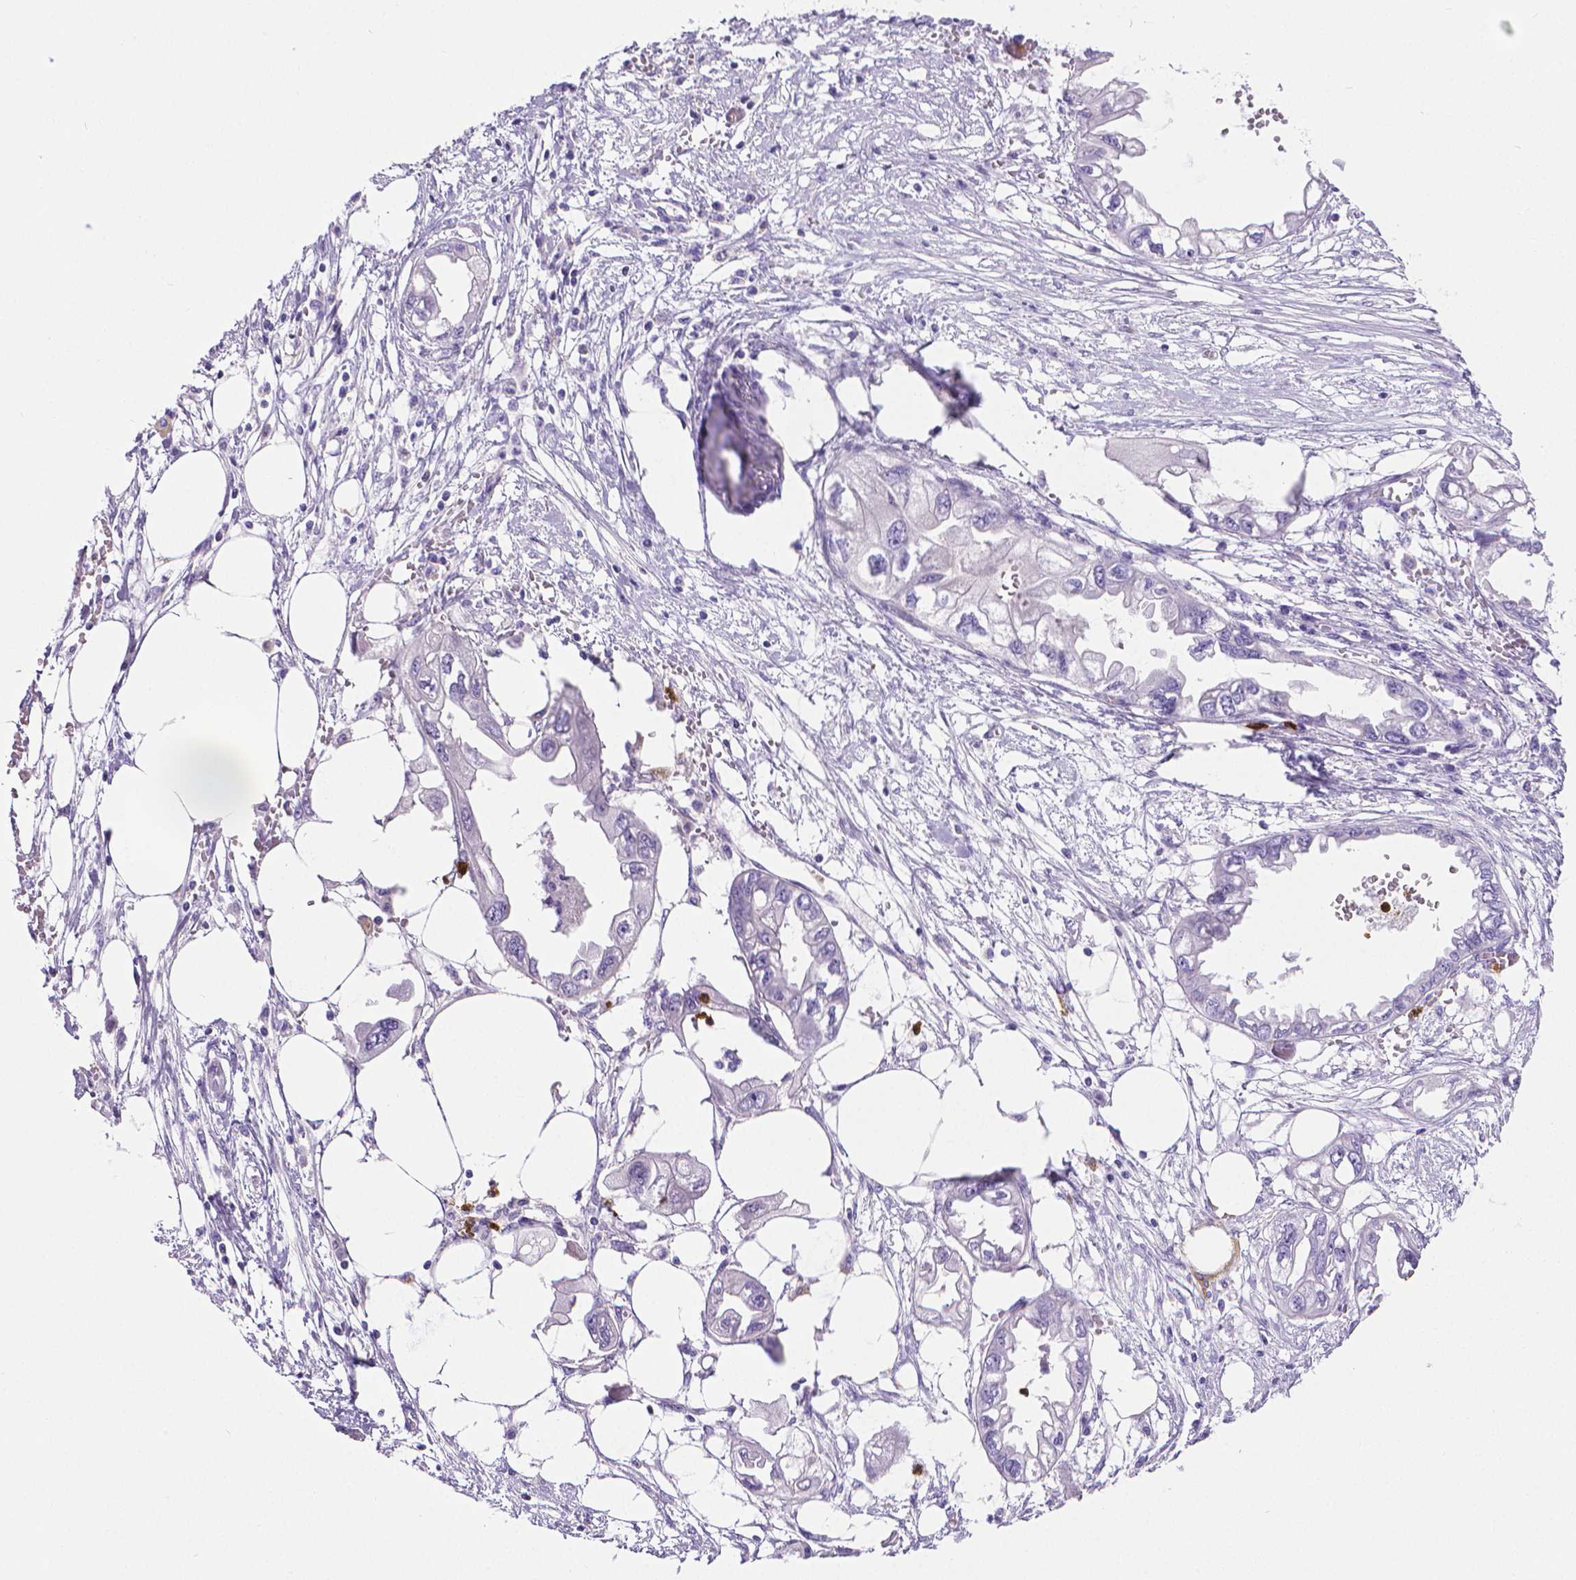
{"staining": {"intensity": "negative", "quantity": "none", "location": "none"}, "tissue": "endometrial cancer", "cell_type": "Tumor cells", "image_type": "cancer", "snomed": [{"axis": "morphology", "description": "Adenocarcinoma, NOS"}, {"axis": "morphology", "description": "Adenocarcinoma, metastatic, NOS"}, {"axis": "topography", "description": "Adipose tissue"}, {"axis": "topography", "description": "Endometrium"}], "caption": "There is no significant positivity in tumor cells of endometrial cancer.", "gene": "MMP9", "patient": {"sex": "female", "age": 67}}